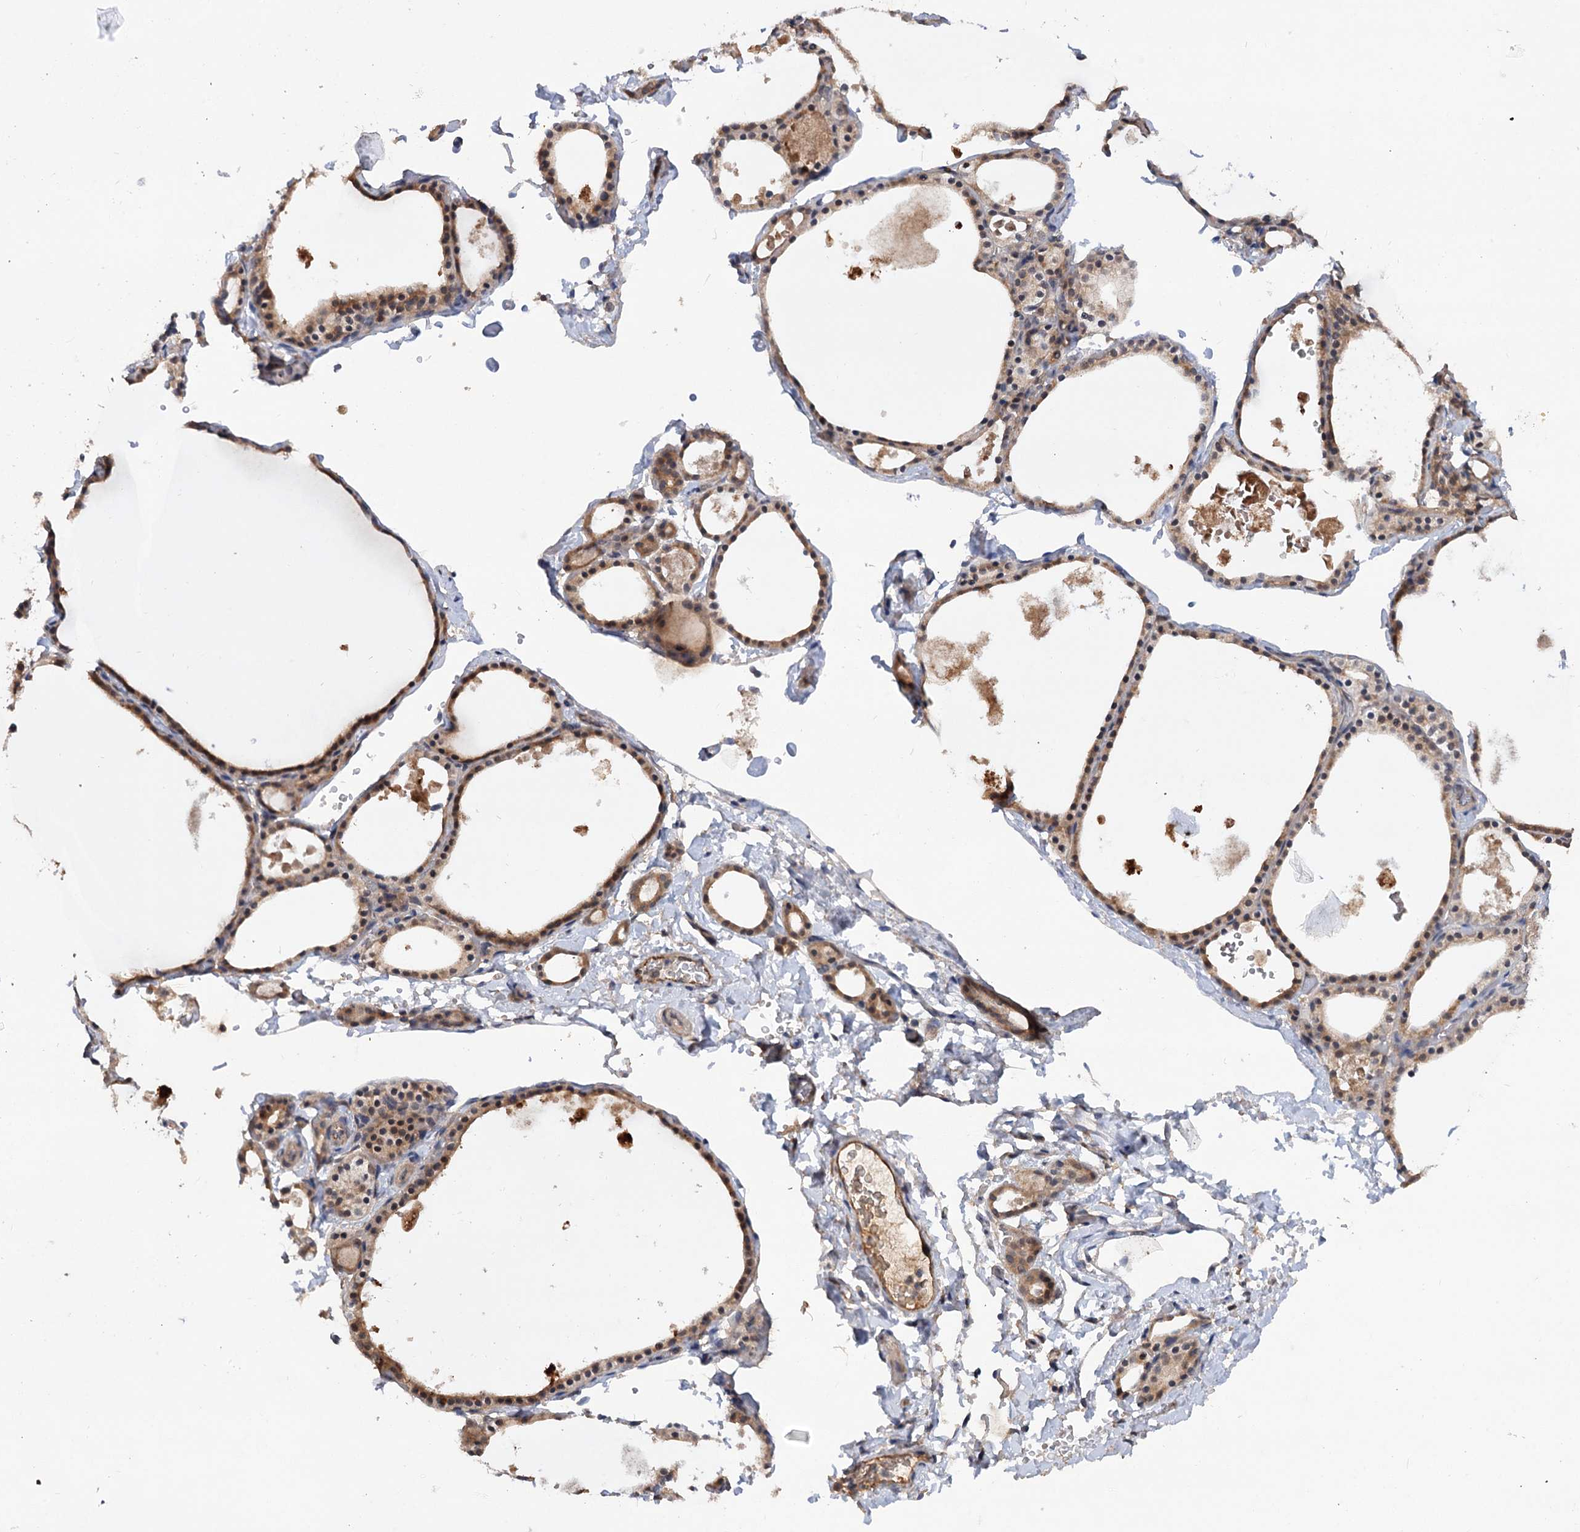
{"staining": {"intensity": "moderate", "quantity": ">75%", "location": "cytoplasmic/membranous,nuclear"}, "tissue": "thyroid gland", "cell_type": "Glandular cells", "image_type": "normal", "snomed": [{"axis": "morphology", "description": "Normal tissue, NOS"}, {"axis": "topography", "description": "Thyroid gland"}], "caption": "A high-resolution micrograph shows immunohistochemistry (IHC) staining of normal thyroid gland, which displays moderate cytoplasmic/membranous,nuclear expression in approximately >75% of glandular cells. (Brightfield microscopy of DAB IHC at high magnification).", "gene": "NUDCD2", "patient": {"sex": "male", "age": 56}}